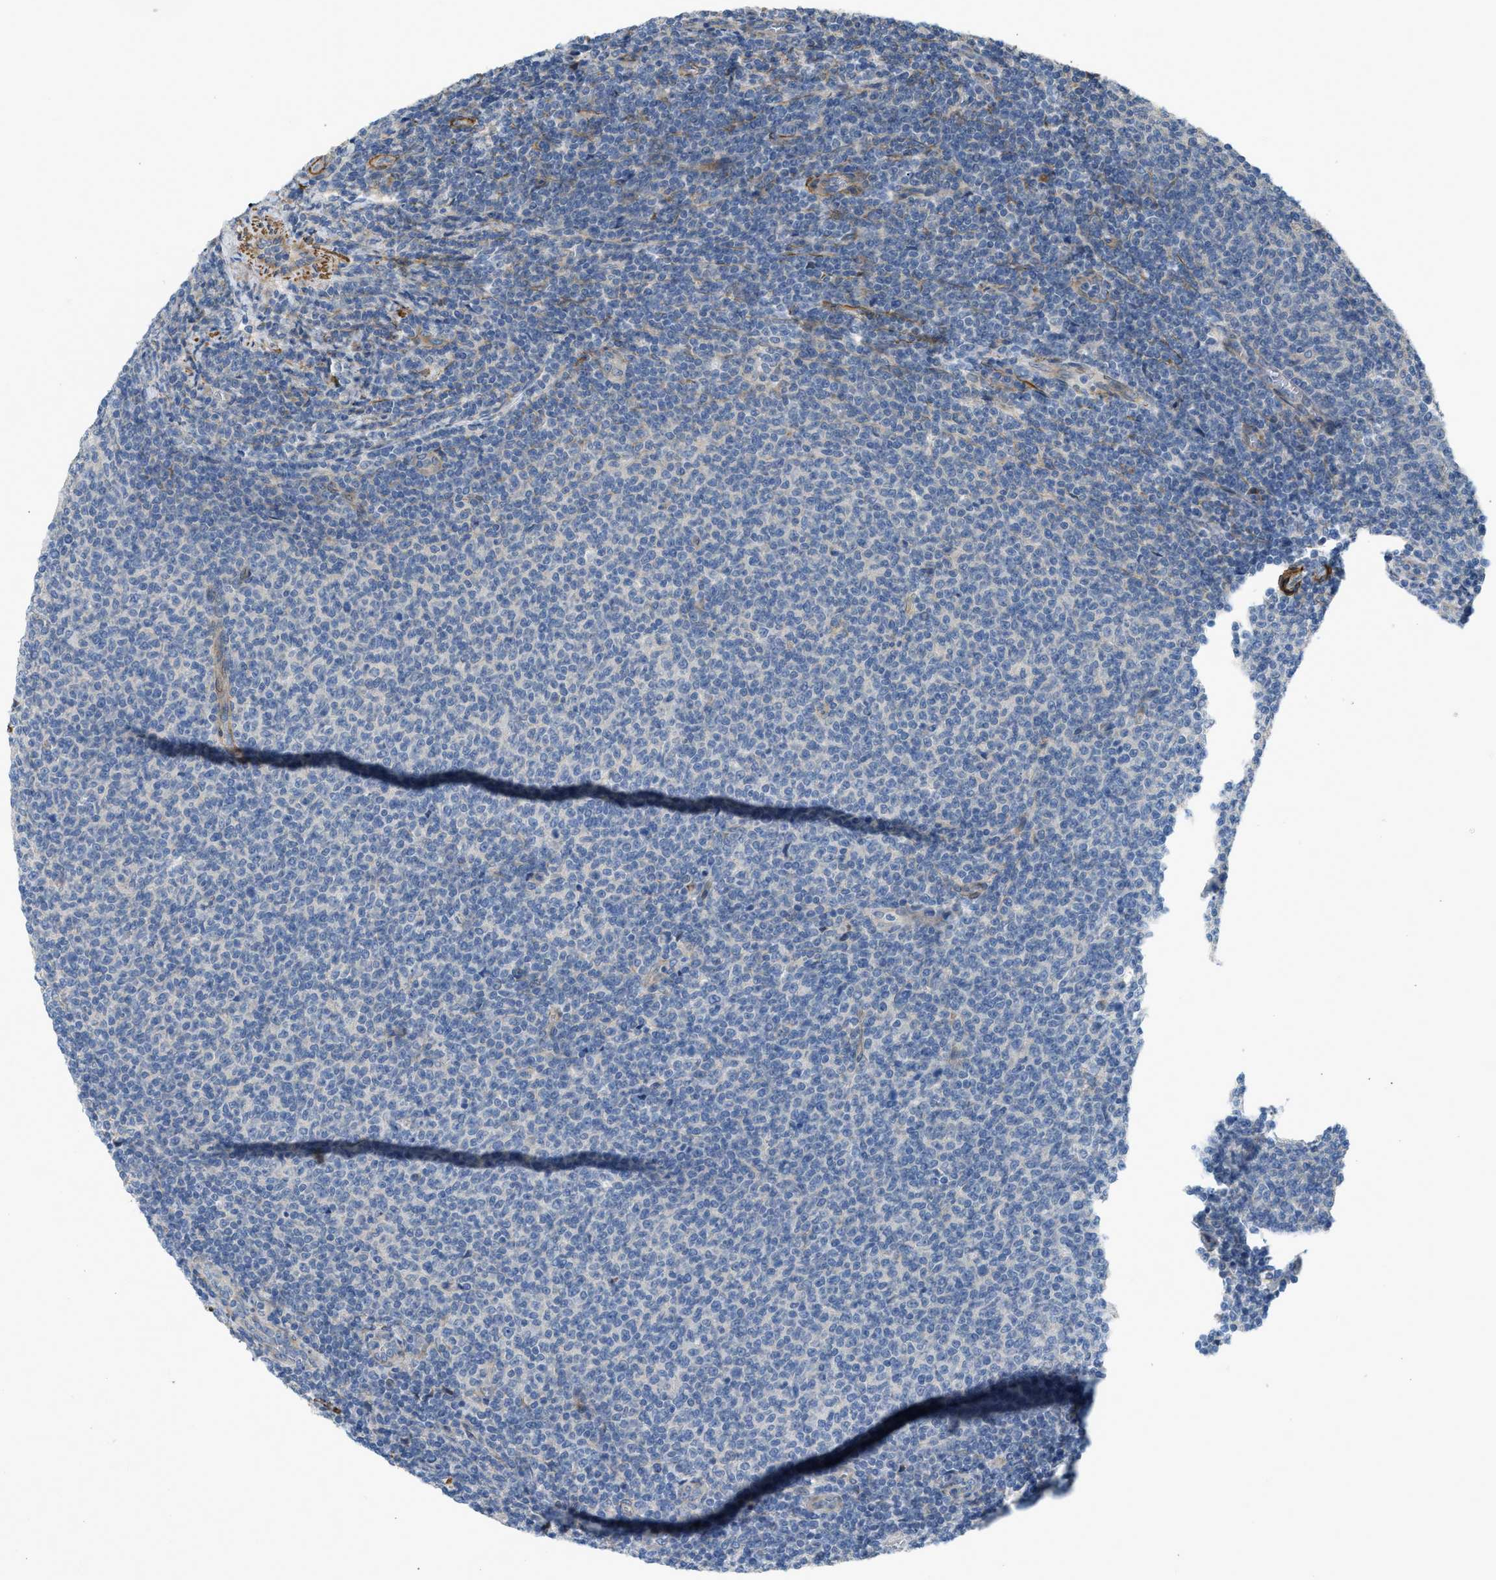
{"staining": {"intensity": "negative", "quantity": "none", "location": "none"}, "tissue": "lymphoma", "cell_type": "Tumor cells", "image_type": "cancer", "snomed": [{"axis": "morphology", "description": "Malignant lymphoma, non-Hodgkin's type, Low grade"}, {"axis": "topography", "description": "Lymph node"}], "caption": "This histopathology image is of lymphoma stained with IHC to label a protein in brown with the nuclei are counter-stained blue. There is no staining in tumor cells.", "gene": "BMPR1A", "patient": {"sex": "male", "age": 66}}